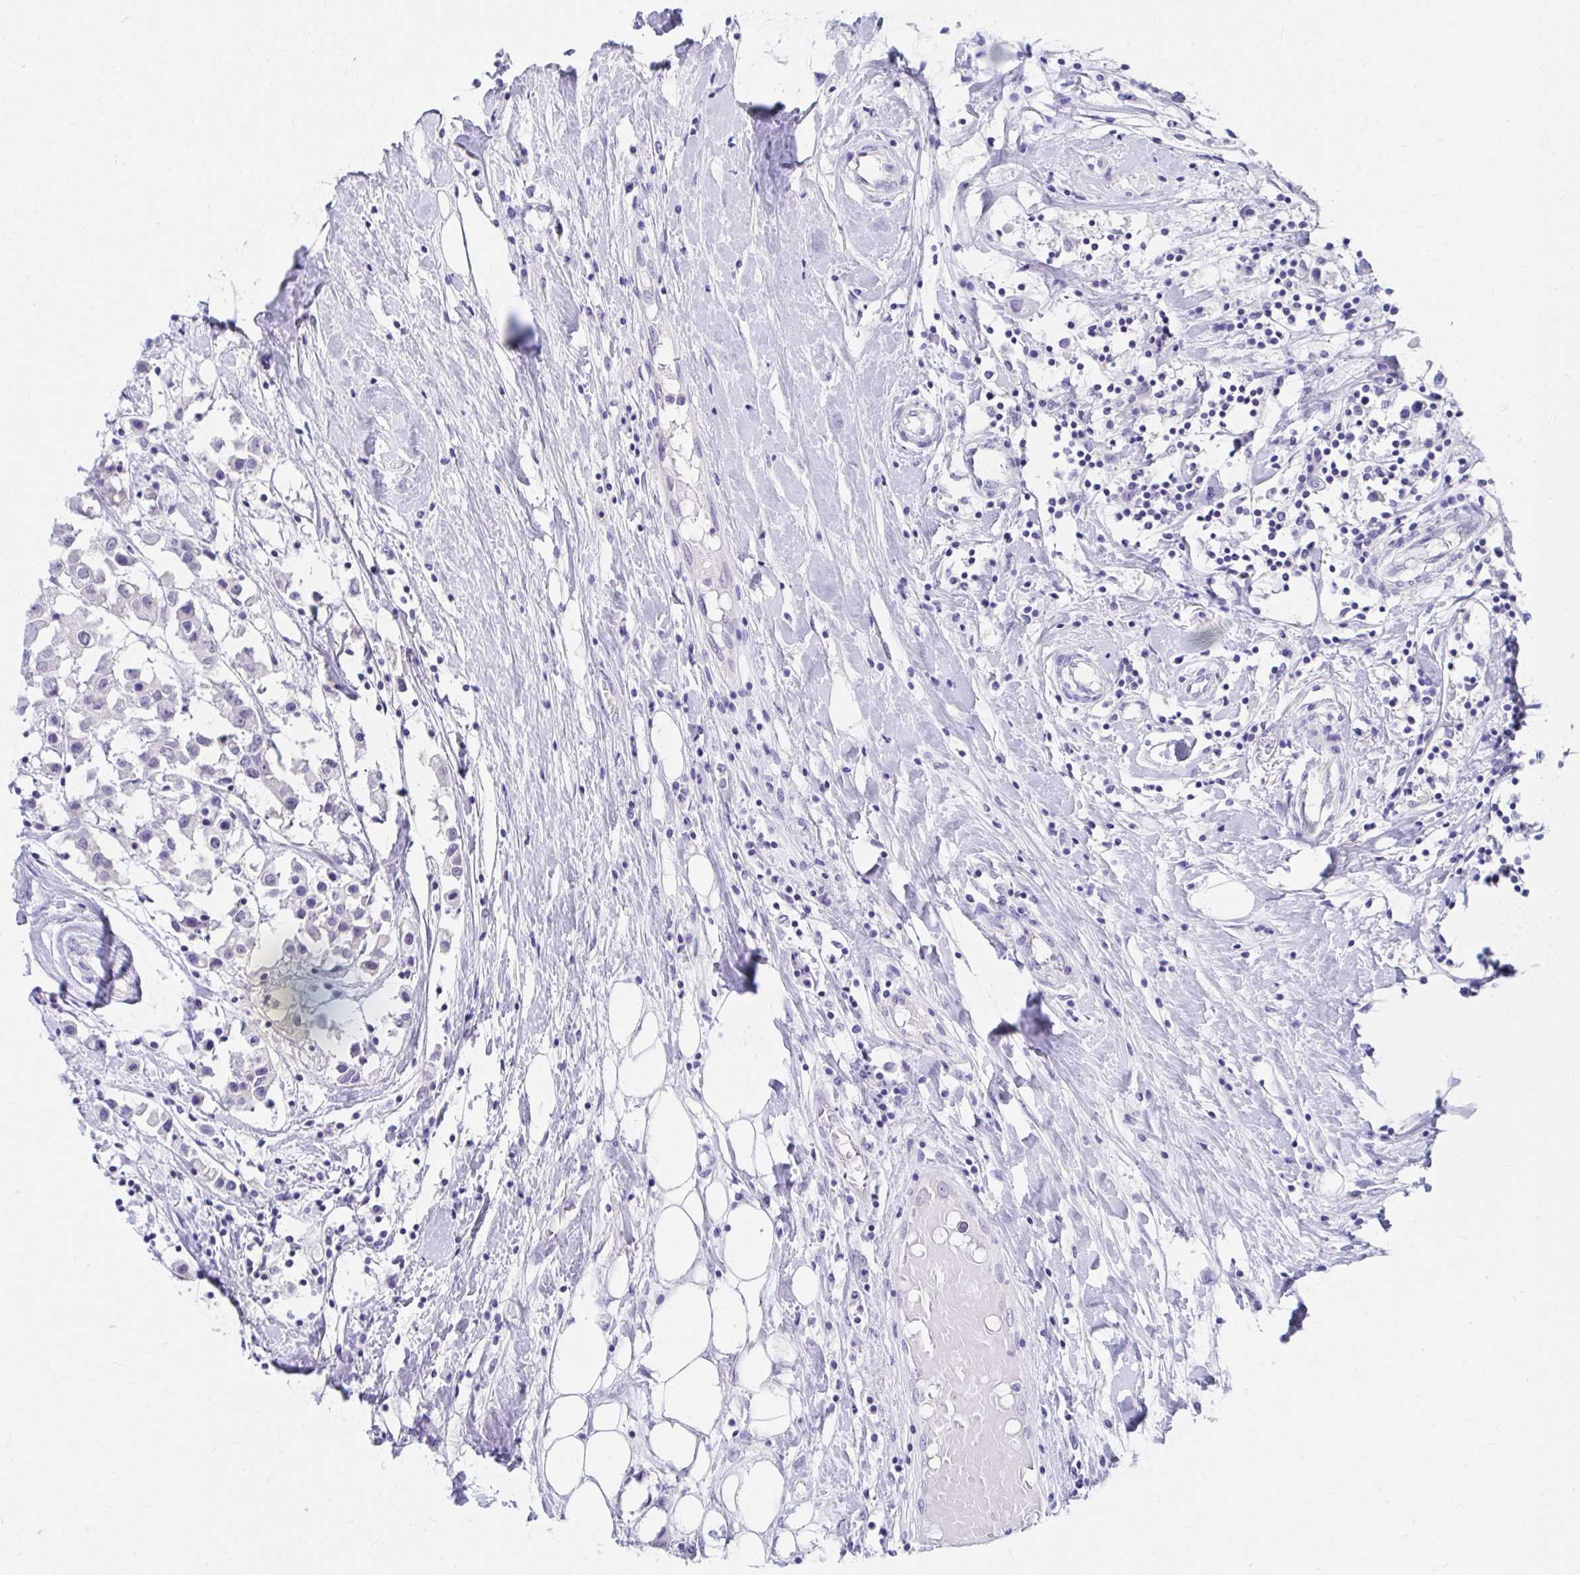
{"staining": {"intensity": "negative", "quantity": "none", "location": "none"}, "tissue": "breast cancer", "cell_type": "Tumor cells", "image_type": "cancer", "snomed": [{"axis": "morphology", "description": "Duct carcinoma"}, {"axis": "topography", "description": "Breast"}], "caption": "Human breast infiltrating ductal carcinoma stained for a protein using IHC reveals no expression in tumor cells.", "gene": "C19orf81", "patient": {"sex": "female", "age": 61}}